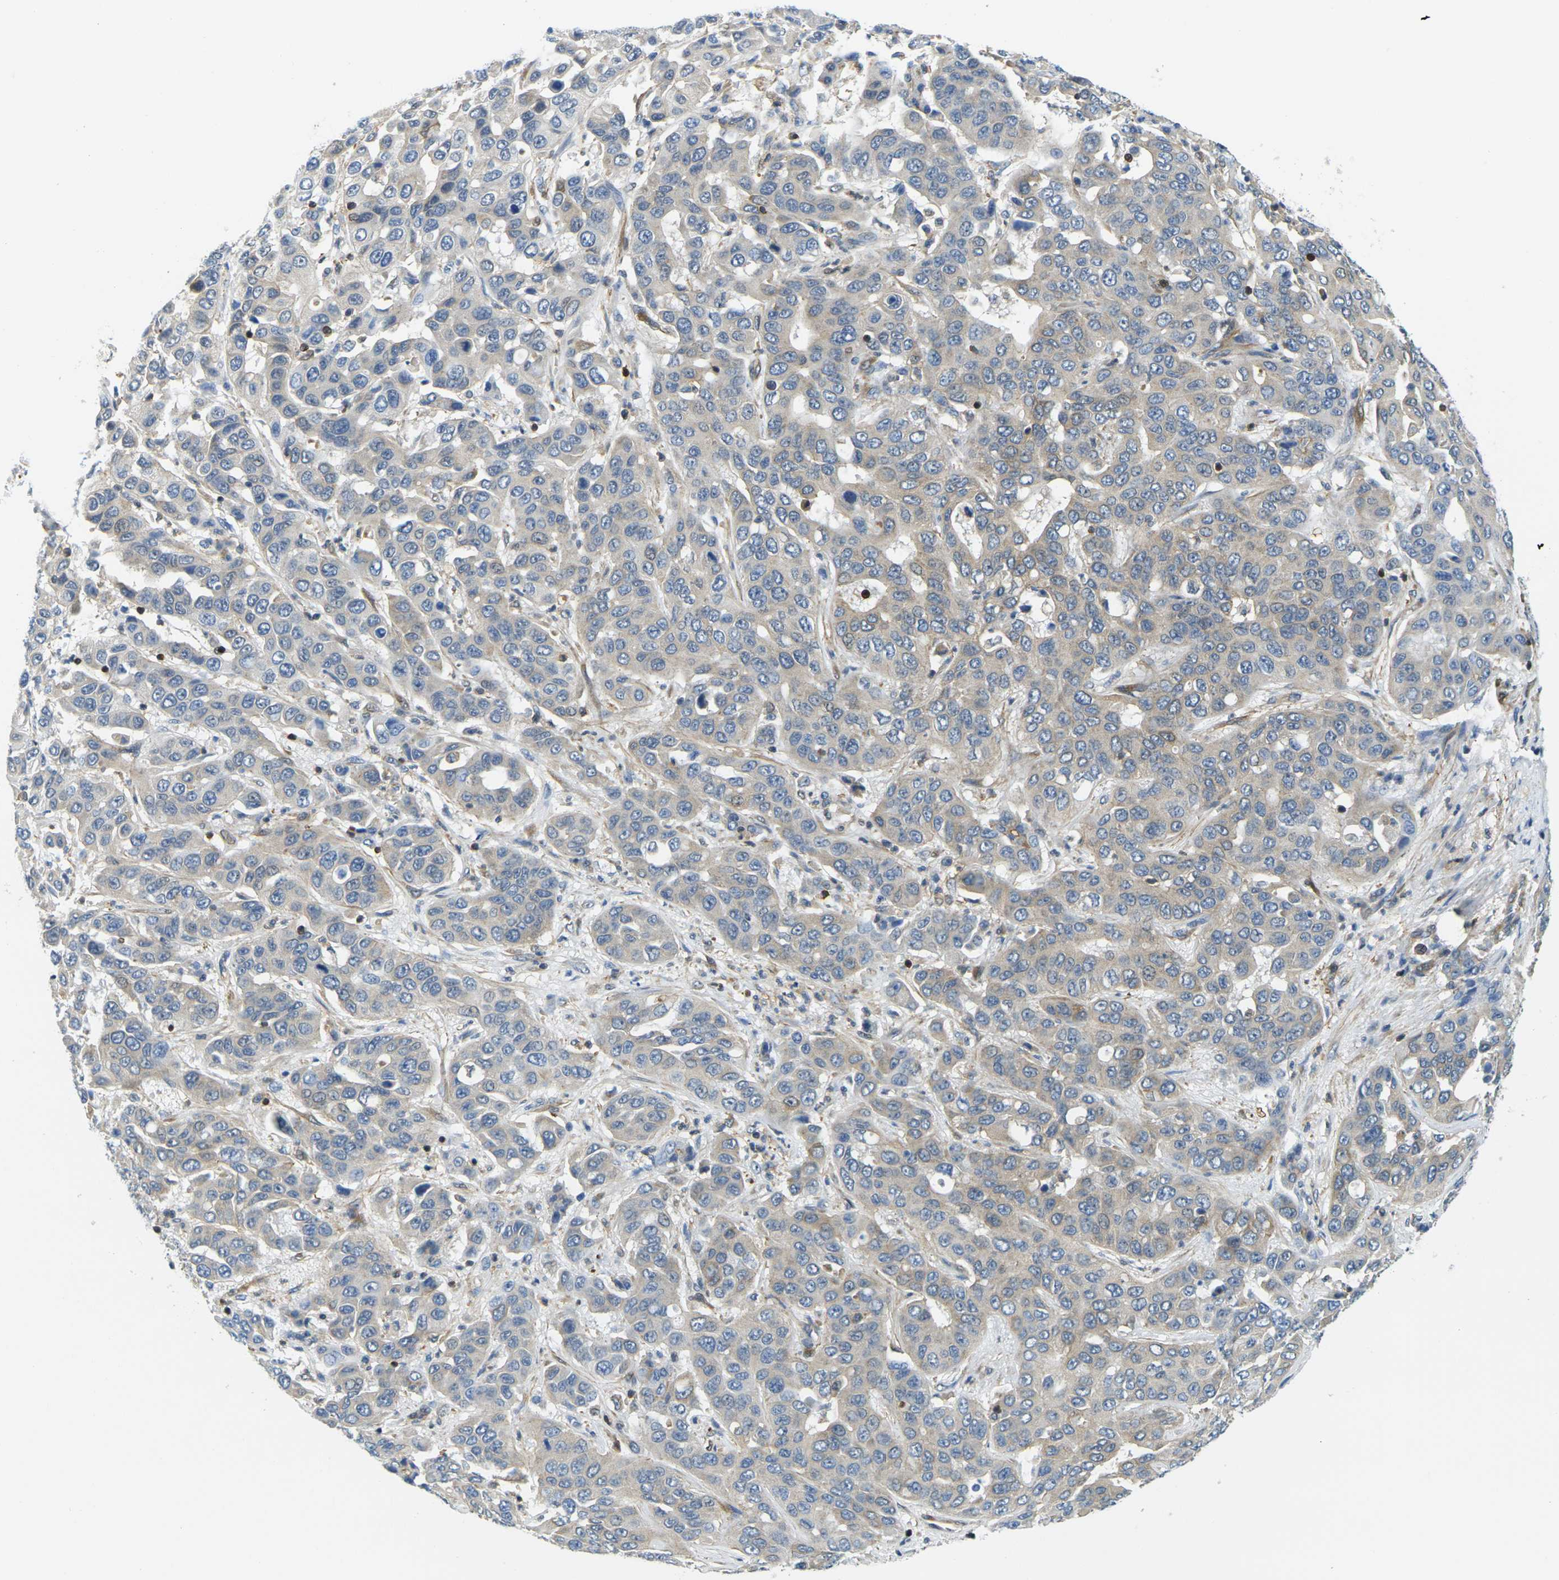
{"staining": {"intensity": "weak", "quantity": "25%-75%", "location": "cytoplasmic/membranous"}, "tissue": "liver cancer", "cell_type": "Tumor cells", "image_type": "cancer", "snomed": [{"axis": "morphology", "description": "Cholangiocarcinoma"}, {"axis": "topography", "description": "Liver"}], "caption": "Protein analysis of liver cancer tissue demonstrates weak cytoplasmic/membranous positivity in approximately 25%-75% of tumor cells.", "gene": "LASP1", "patient": {"sex": "female", "age": 52}}